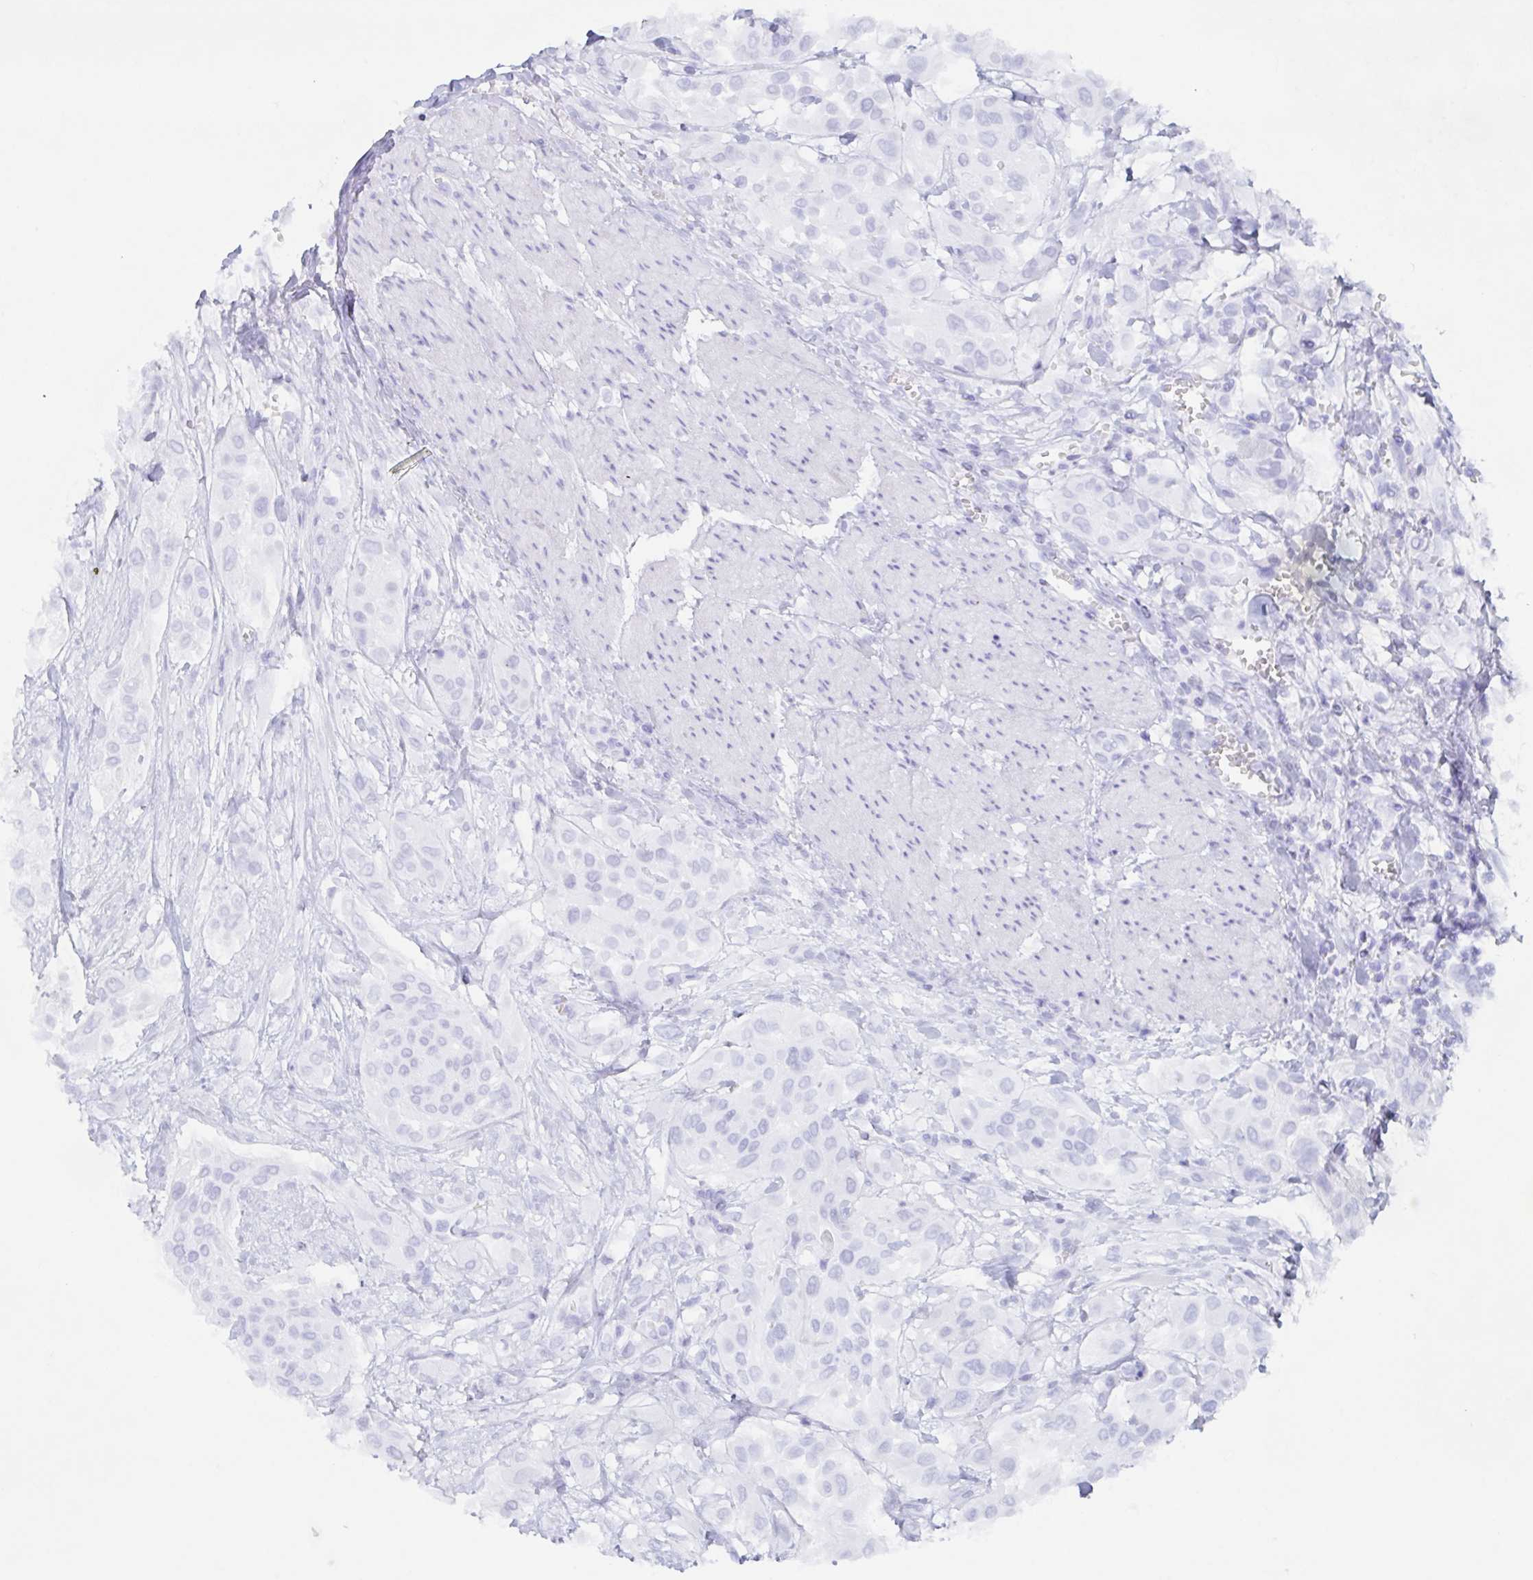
{"staining": {"intensity": "negative", "quantity": "none", "location": "none"}, "tissue": "urothelial cancer", "cell_type": "Tumor cells", "image_type": "cancer", "snomed": [{"axis": "morphology", "description": "Urothelial carcinoma, High grade"}, {"axis": "topography", "description": "Urinary bladder"}], "caption": "The IHC photomicrograph has no significant staining in tumor cells of urothelial cancer tissue.", "gene": "POU2F3", "patient": {"sex": "male", "age": 57}}